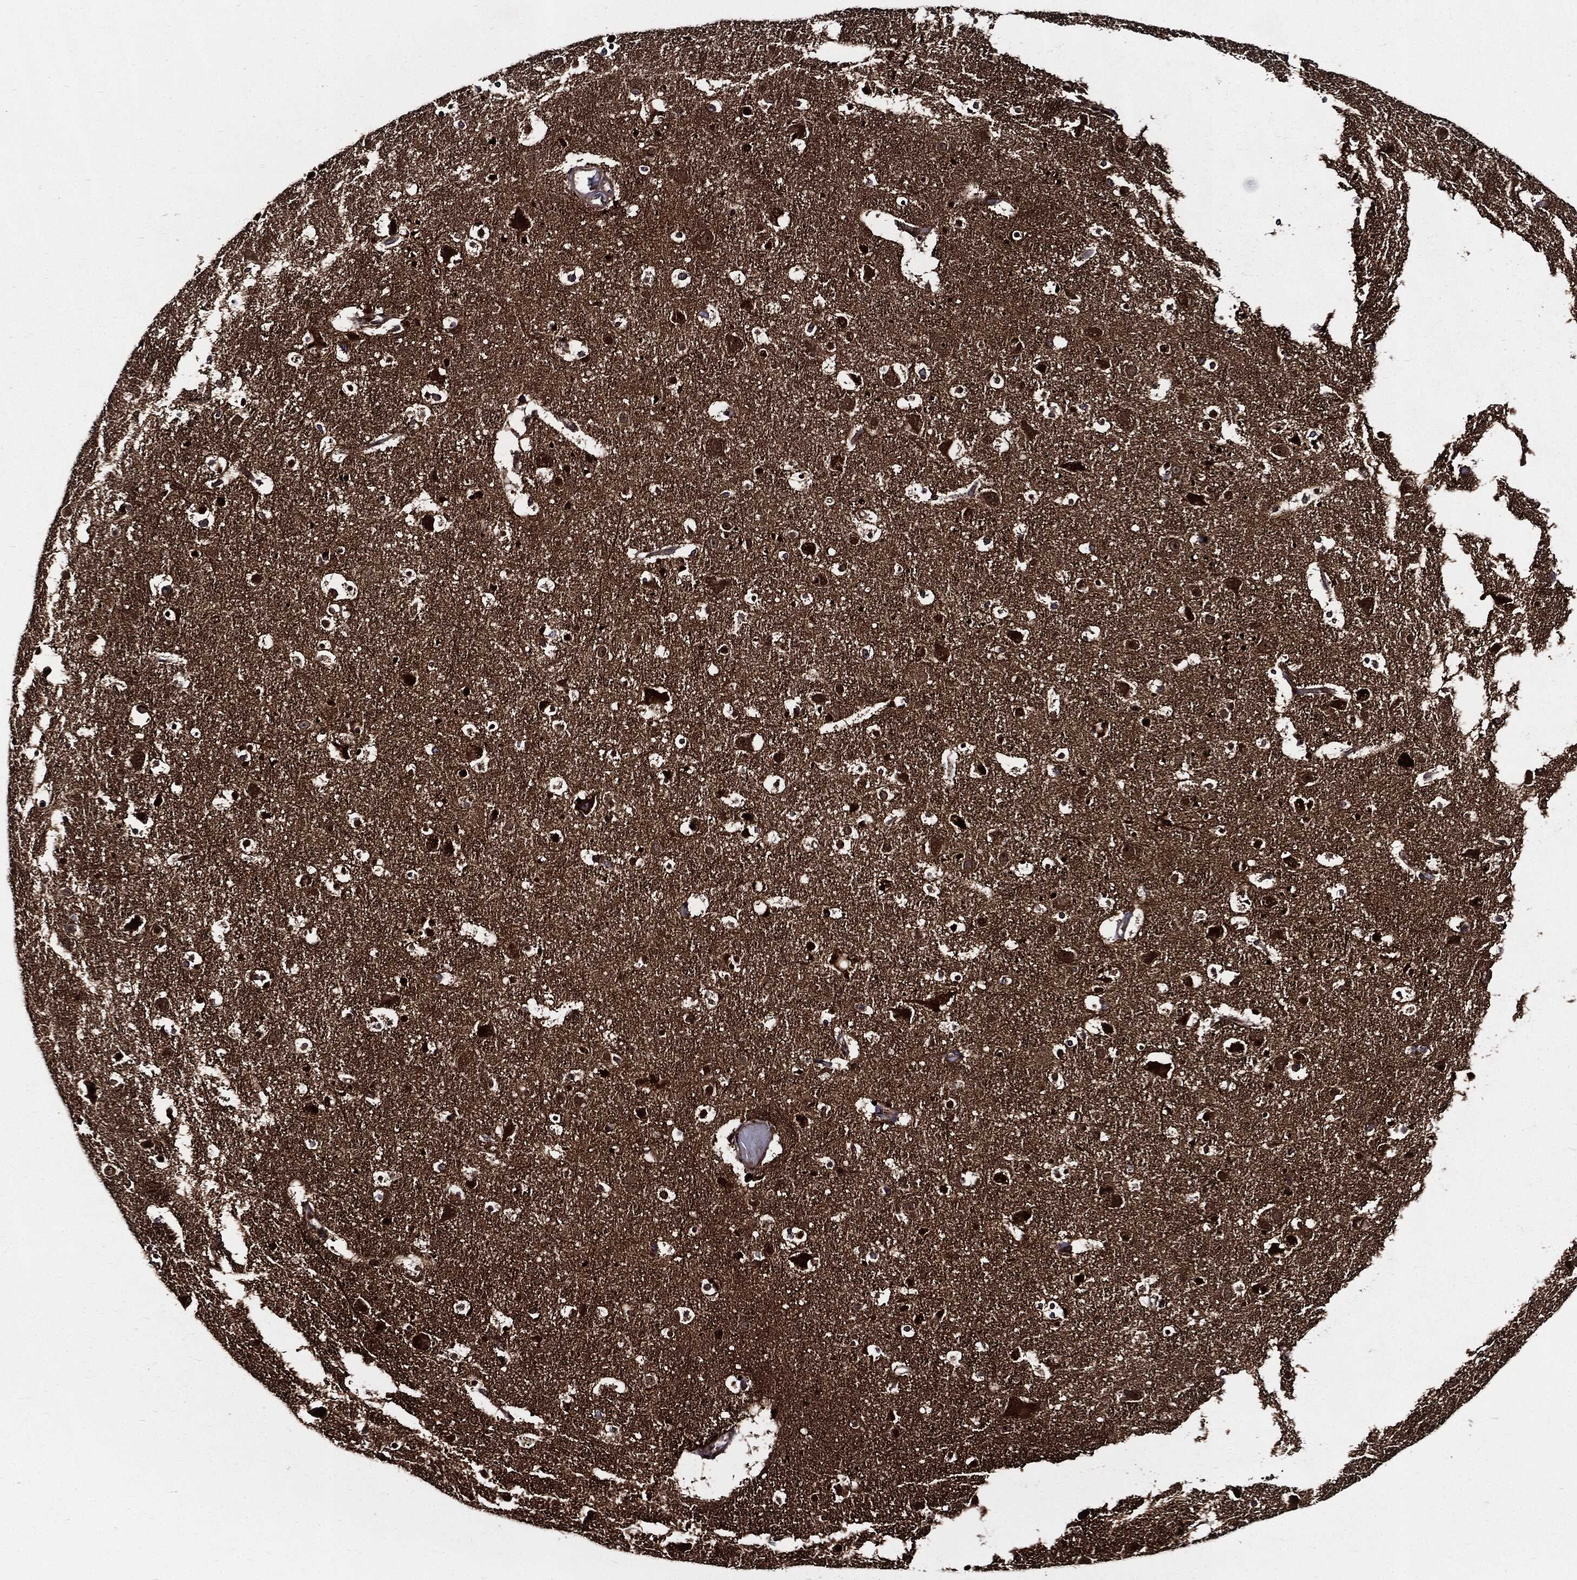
{"staining": {"intensity": "moderate", "quantity": ">75%", "location": "cytoplasmic/membranous"}, "tissue": "cerebral cortex", "cell_type": "Endothelial cells", "image_type": "normal", "snomed": [{"axis": "morphology", "description": "Normal tissue, NOS"}, {"axis": "topography", "description": "Cerebral cortex"}], "caption": "A micrograph showing moderate cytoplasmic/membranous expression in about >75% of endothelial cells in normal cerebral cortex, as visualized by brown immunohistochemical staining.", "gene": "HTT", "patient": {"sex": "female", "age": 52}}